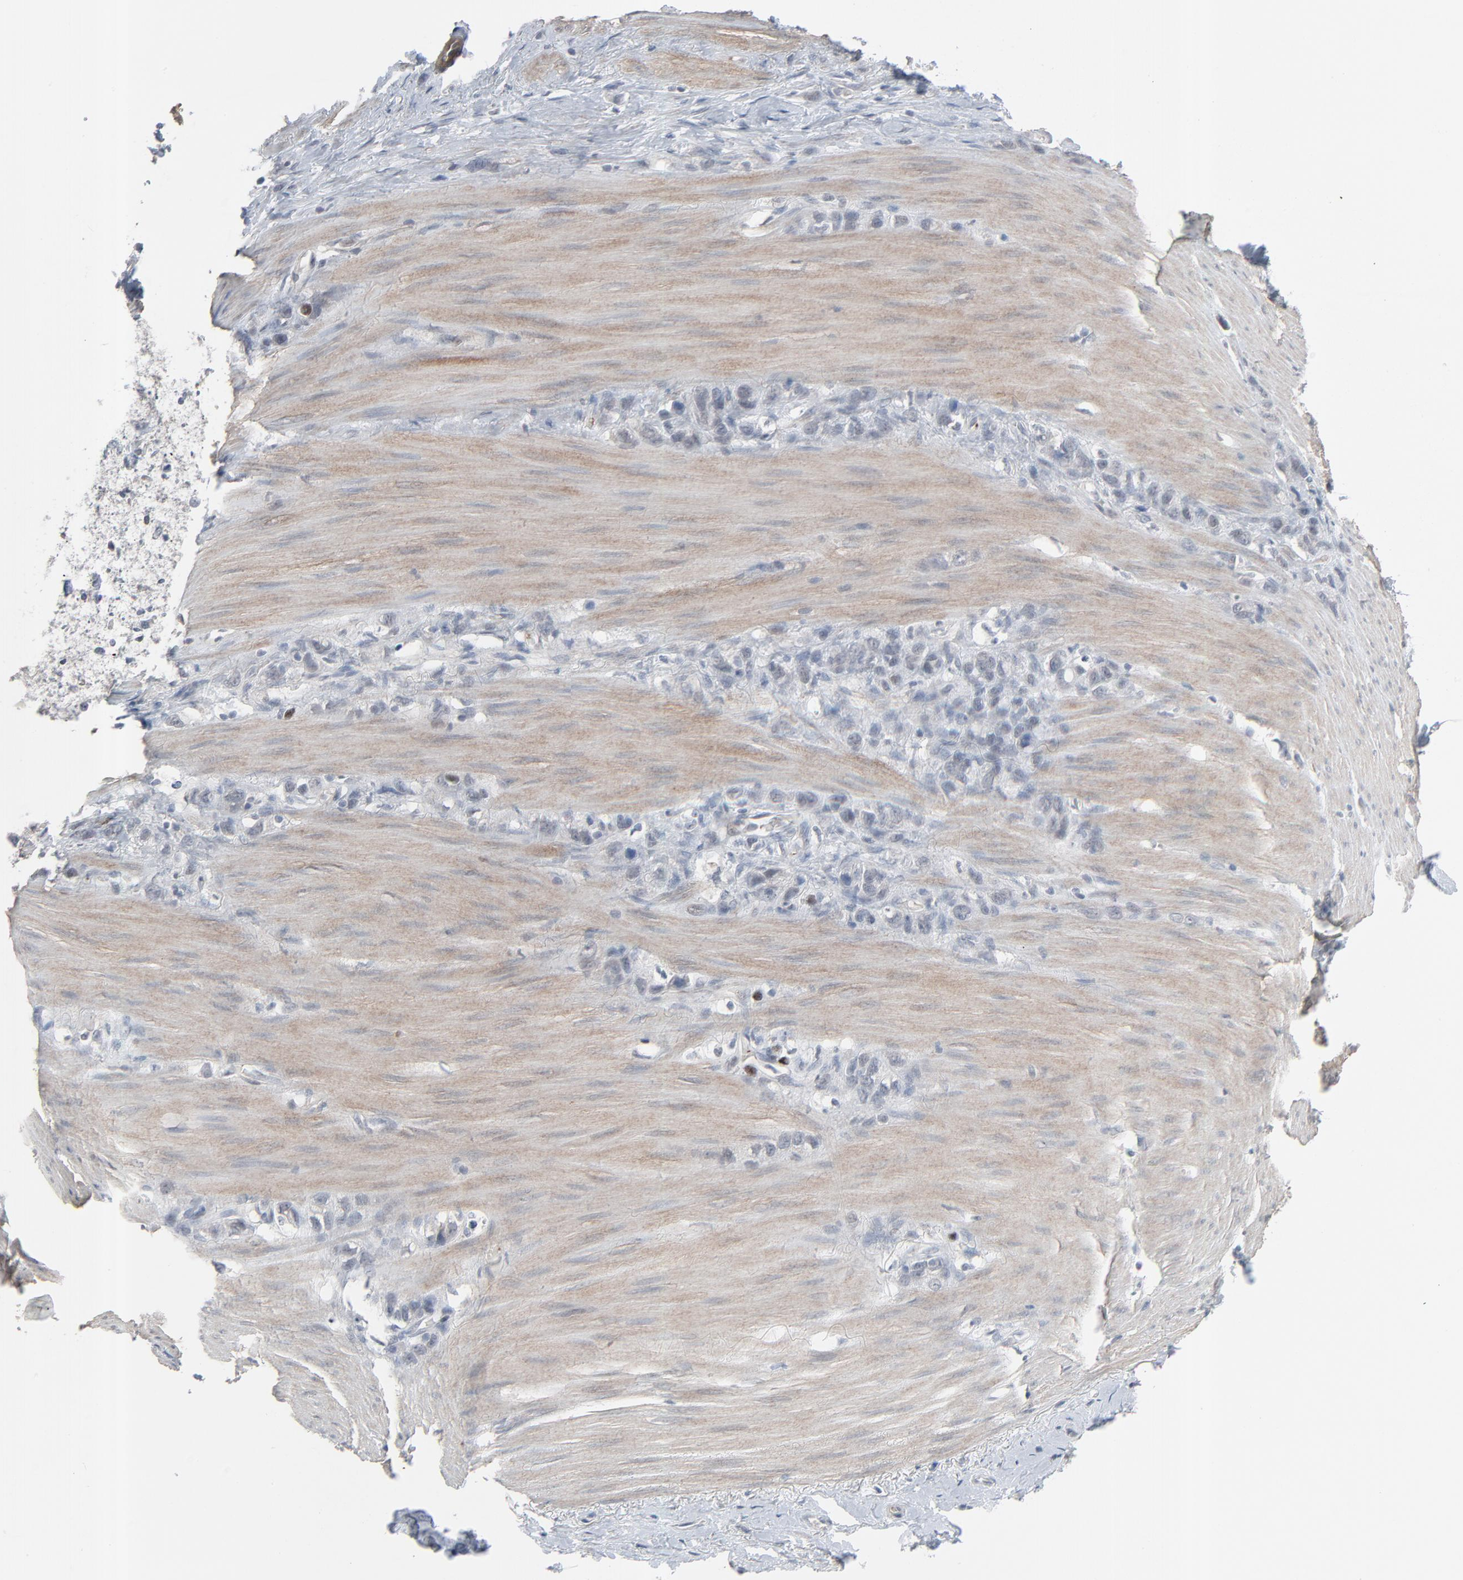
{"staining": {"intensity": "negative", "quantity": "none", "location": "none"}, "tissue": "stomach cancer", "cell_type": "Tumor cells", "image_type": "cancer", "snomed": [{"axis": "morphology", "description": "Normal tissue, NOS"}, {"axis": "morphology", "description": "Adenocarcinoma, NOS"}, {"axis": "morphology", "description": "Adenocarcinoma, High grade"}, {"axis": "topography", "description": "Stomach, upper"}, {"axis": "topography", "description": "Stomach"}], "caption": "Tumor cells show no significant staining in stomach cancer (adenocarcinoma (high-grade)).", "gene": "NEUROD1", "patient": {"sex": "female", "age": 65}}